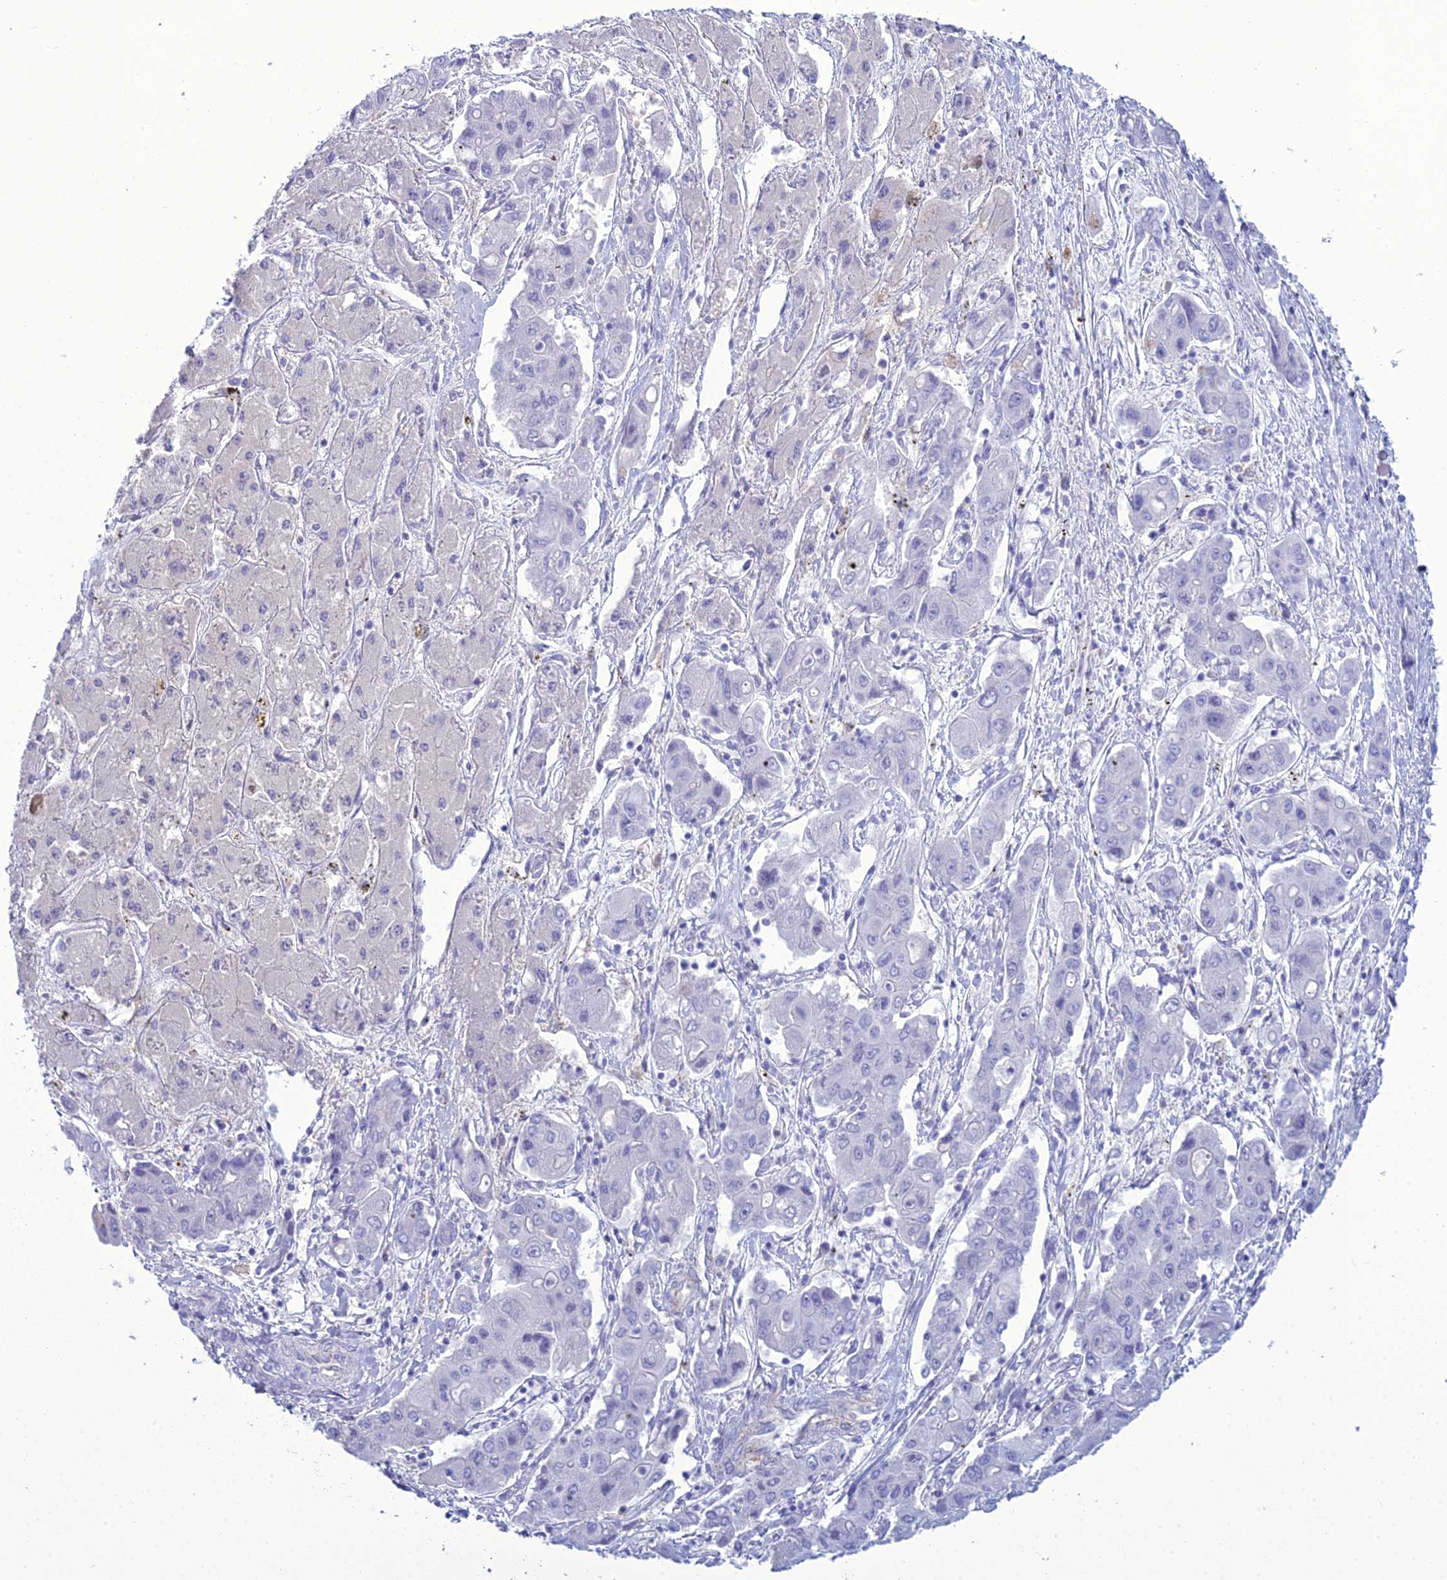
{"staining": {"intensity": "negative", "quantity": "none", "location": "none"}, "tissue": "liver cancer", "cell_type": "Tumor cells", "image_type": "cancer", "snomed": [{"axis": "morphology", "description": "Cholangiocarcinoma"}, {"axis": "topography", "description": "Liver"}], "caption": "Immunohistochemical staining of liver cancer exhibits no significant expression in tumor cells. (Immunohistochemistry, brightfield microscopy, high magnification).", "gene": "ACE", "patient": {"sex": "male", "age": 67}}